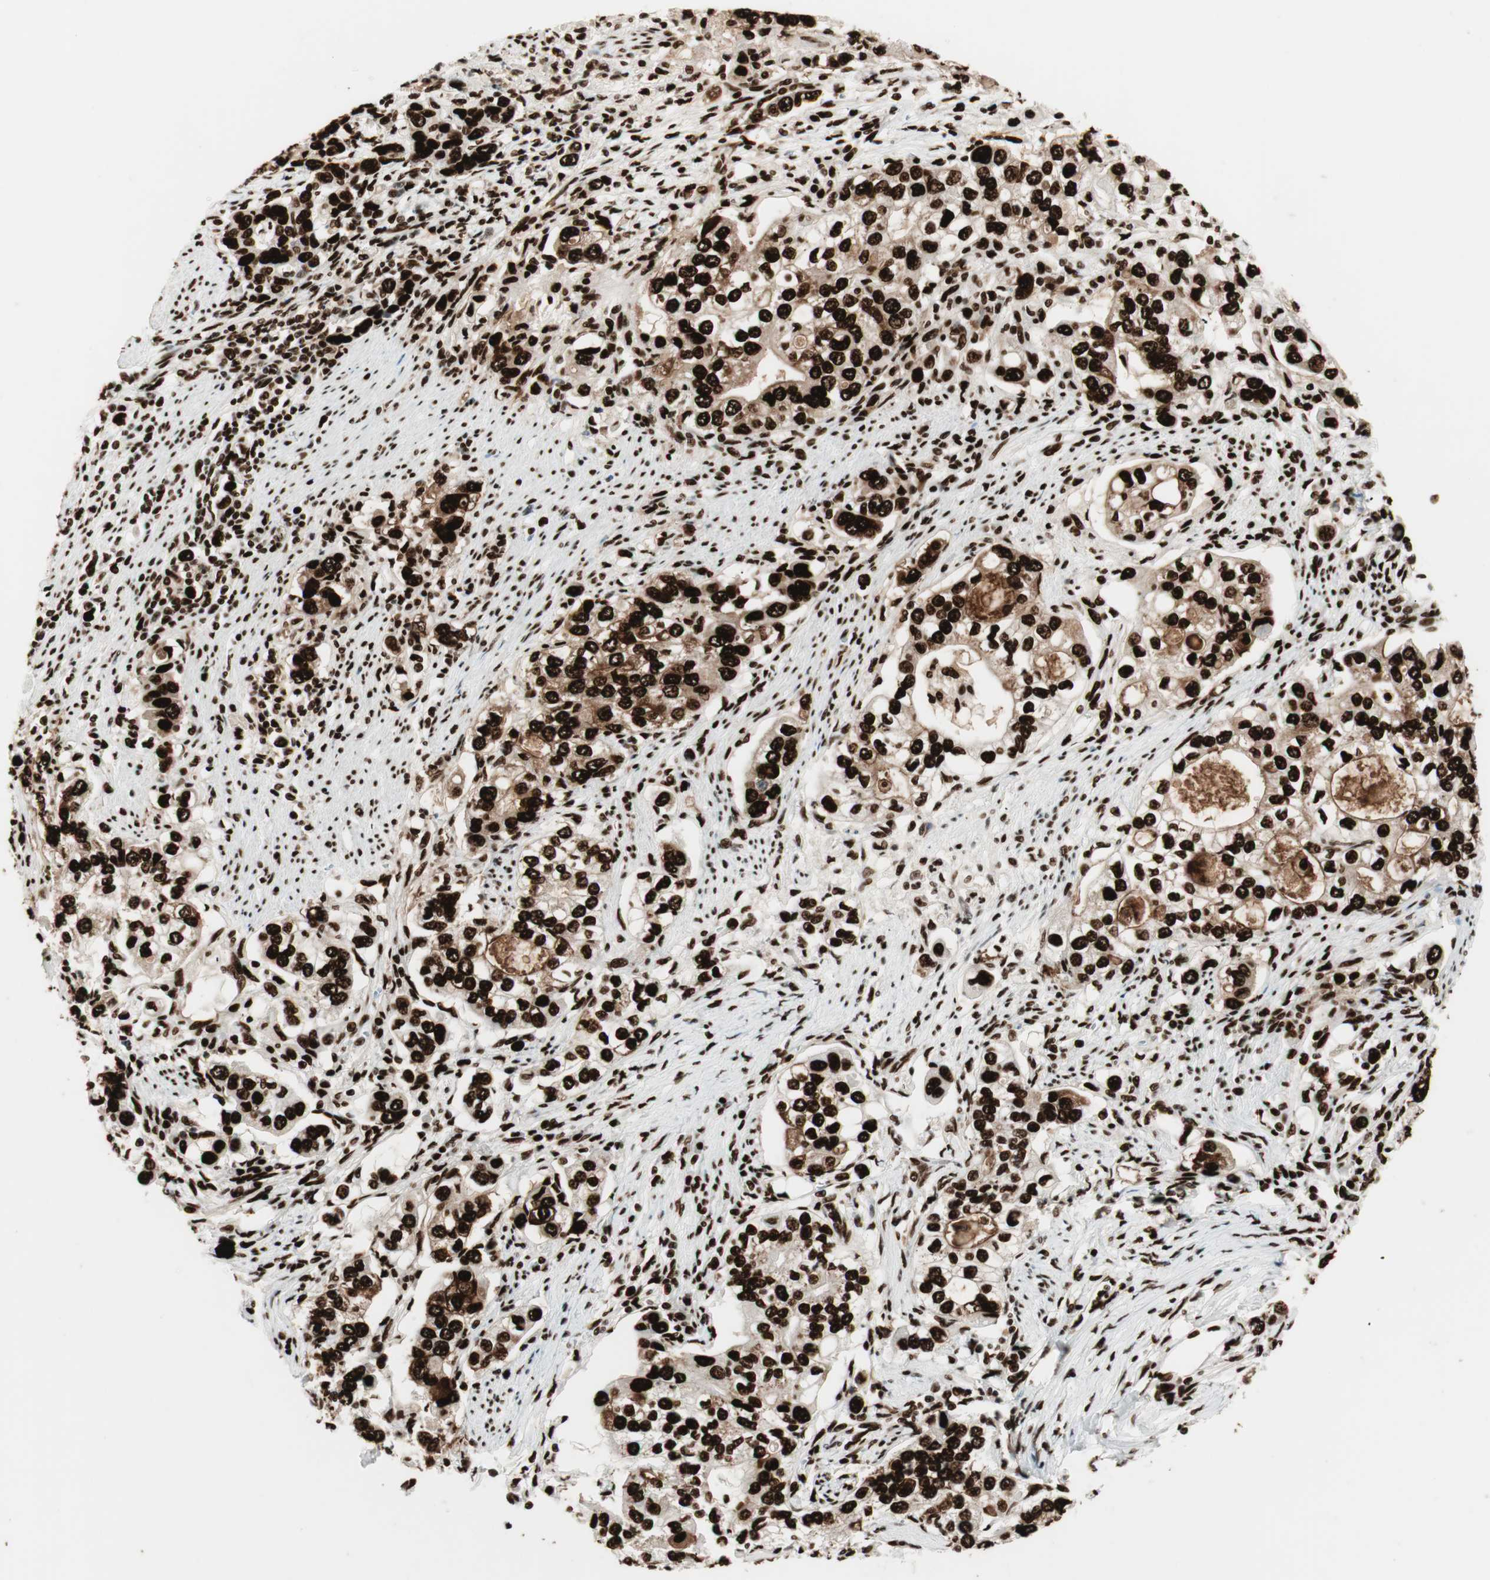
{"staining": {"intensity": "strong", "quantity": ">75%", "location": "nuclear"}, "tissue": "stomach cancer", "cell_type": "Tumor cells", "image_type": "cancer", "snomed": [{"axis": "morphology", "description": "Adenocarcinoma, NOS"}, {"axis": "topography", "description": "Stomach, lower"}], "caption": "DAB (3,3'-diaminobenzidine) immunohistochemical staining of human stomach adenocarcinoma displays strong nuclear protein positivity in approximately >75% of tumor cells.", "gene": "PSME3", "patient": {"sex": "female", "age": 72}}